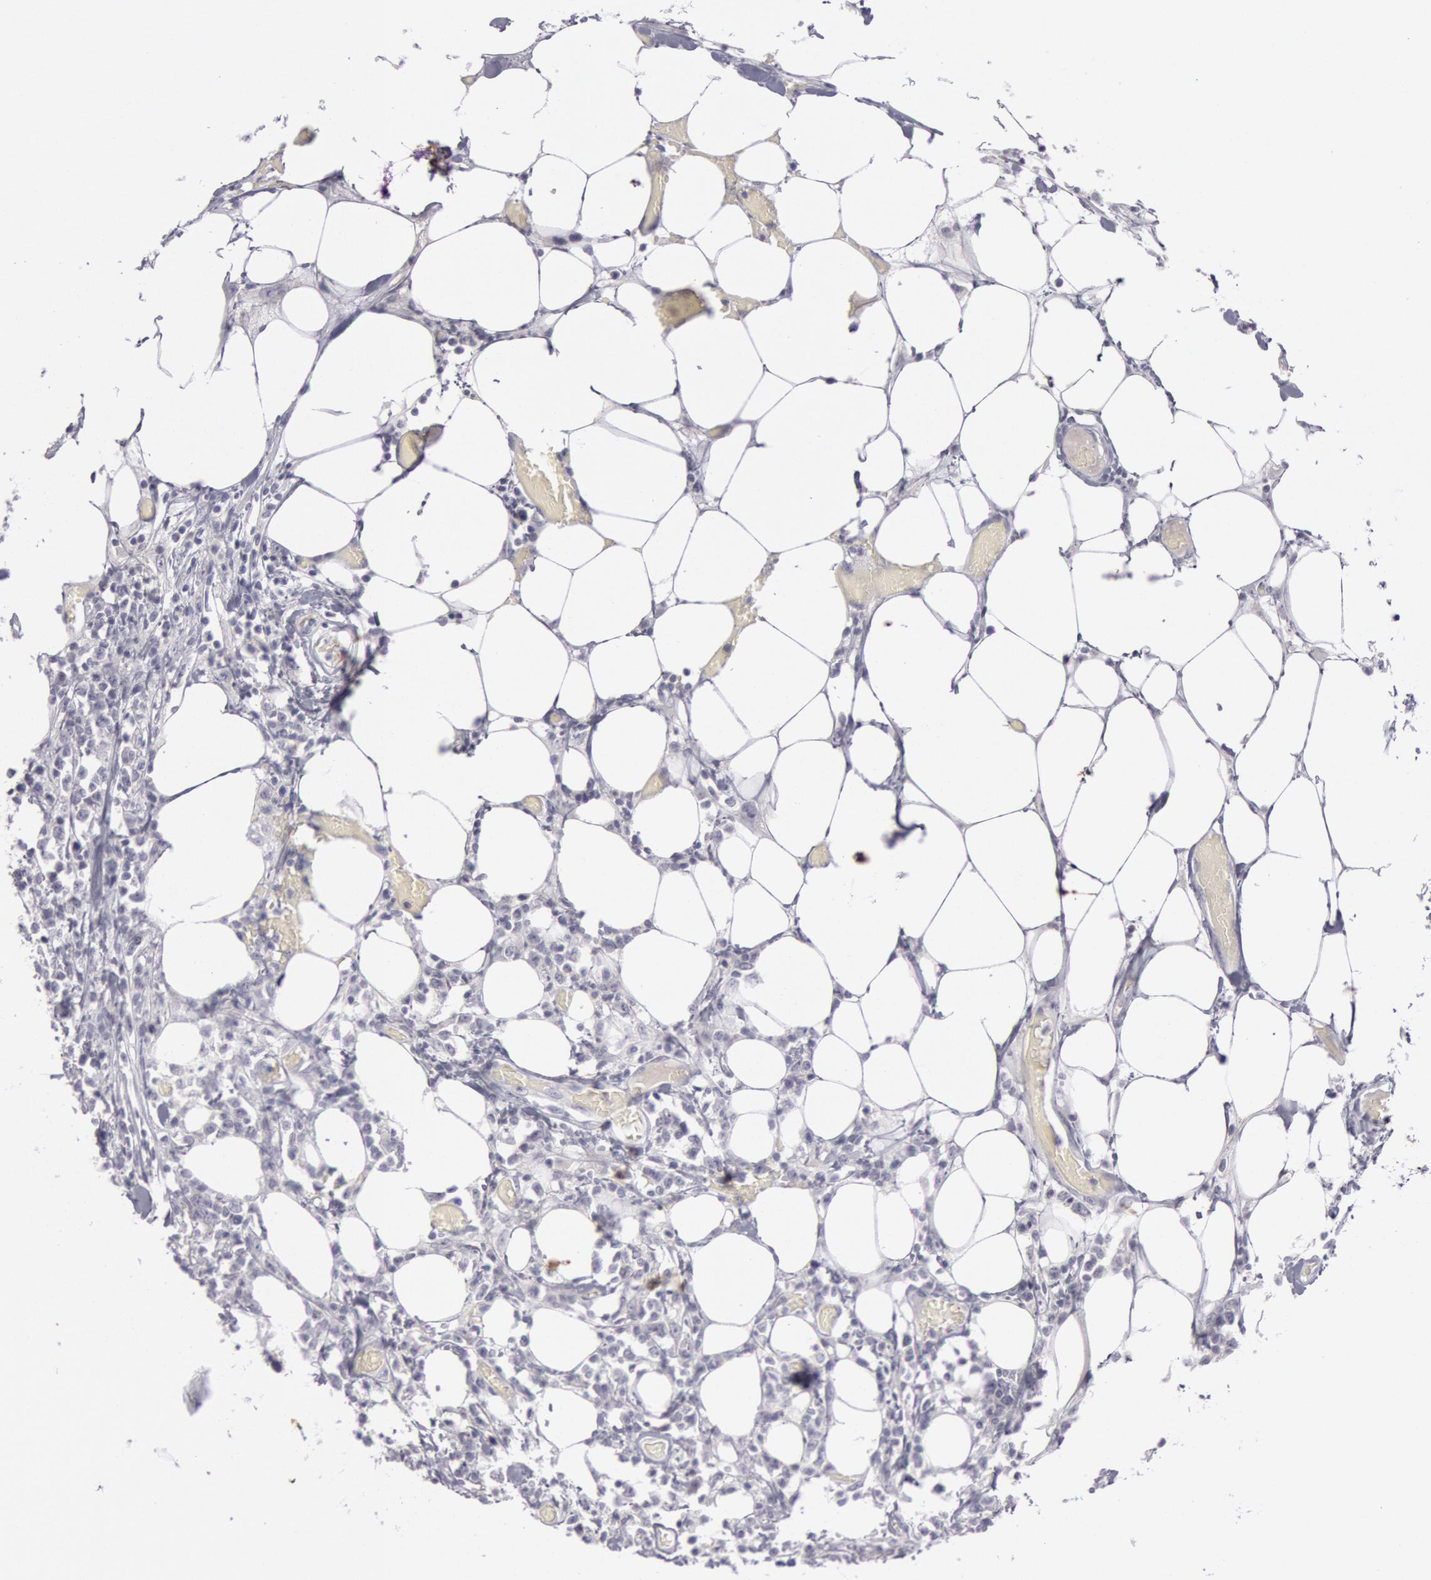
{"staining": {"intensity": "negative", "quantity": "none", "location": "none"}, "tissue": "lymphoma", "cell_type": "Tumor cells", "image_type": "cancer", "snomed": [{"axis": "morphology", "description": "Malignant lymphoma, non-Hodgkin's type, High grade"}, {"axis": "topography", "description": "Colon"}], "caption": "High-grade malignant lymphoma, non-Hodgkin's type was stained to show a protein in brown. There is no significant positivity in tumor cells.", "gene": "KRT16", "patient": {"sex": "male", "age": 82}}